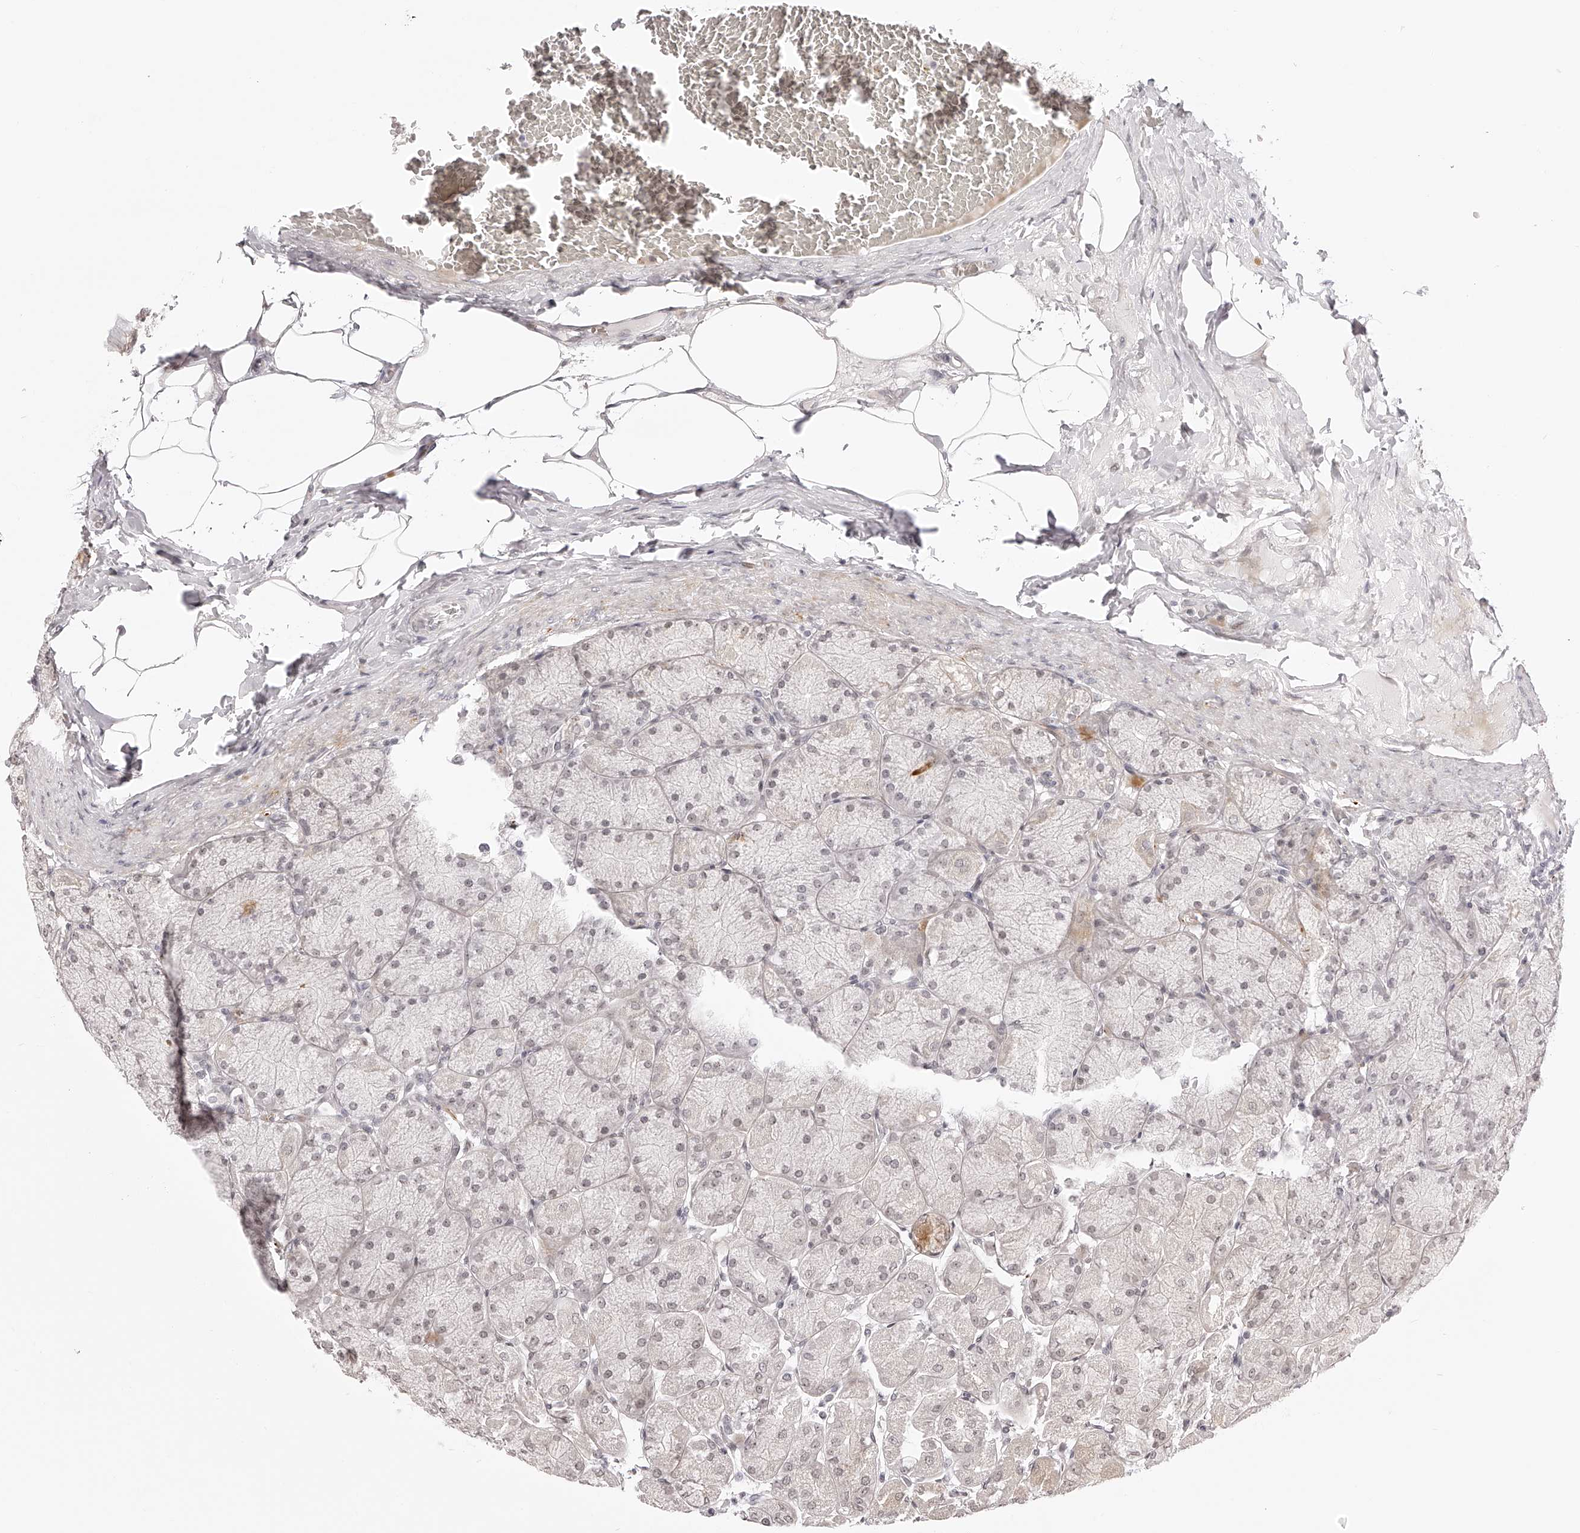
{"staining": {"intensity": "strong", "quantity": "<25%", "location": "cytoplasmic/membranous,nuclear"}, "tissue": "stomach", "cell_type": "Glandular cells", "image_type": "normal", "snomed": [{"axis": "morphology", "description": "Normal tissue, NOS"}, {"axis": "topography", "description": "Stomach, upper"}], "caption": "This micrograph exhibits benign stomach stained with immunohistochemistry to label a protein in brown. The cytoplasmic/membranous,nuclear of glandular cells show strong positivity for the protein. Nuclei are counter-stained blue.", "gene": "PLEKHG1", "patient": {"sex": "female", "age": 56}}